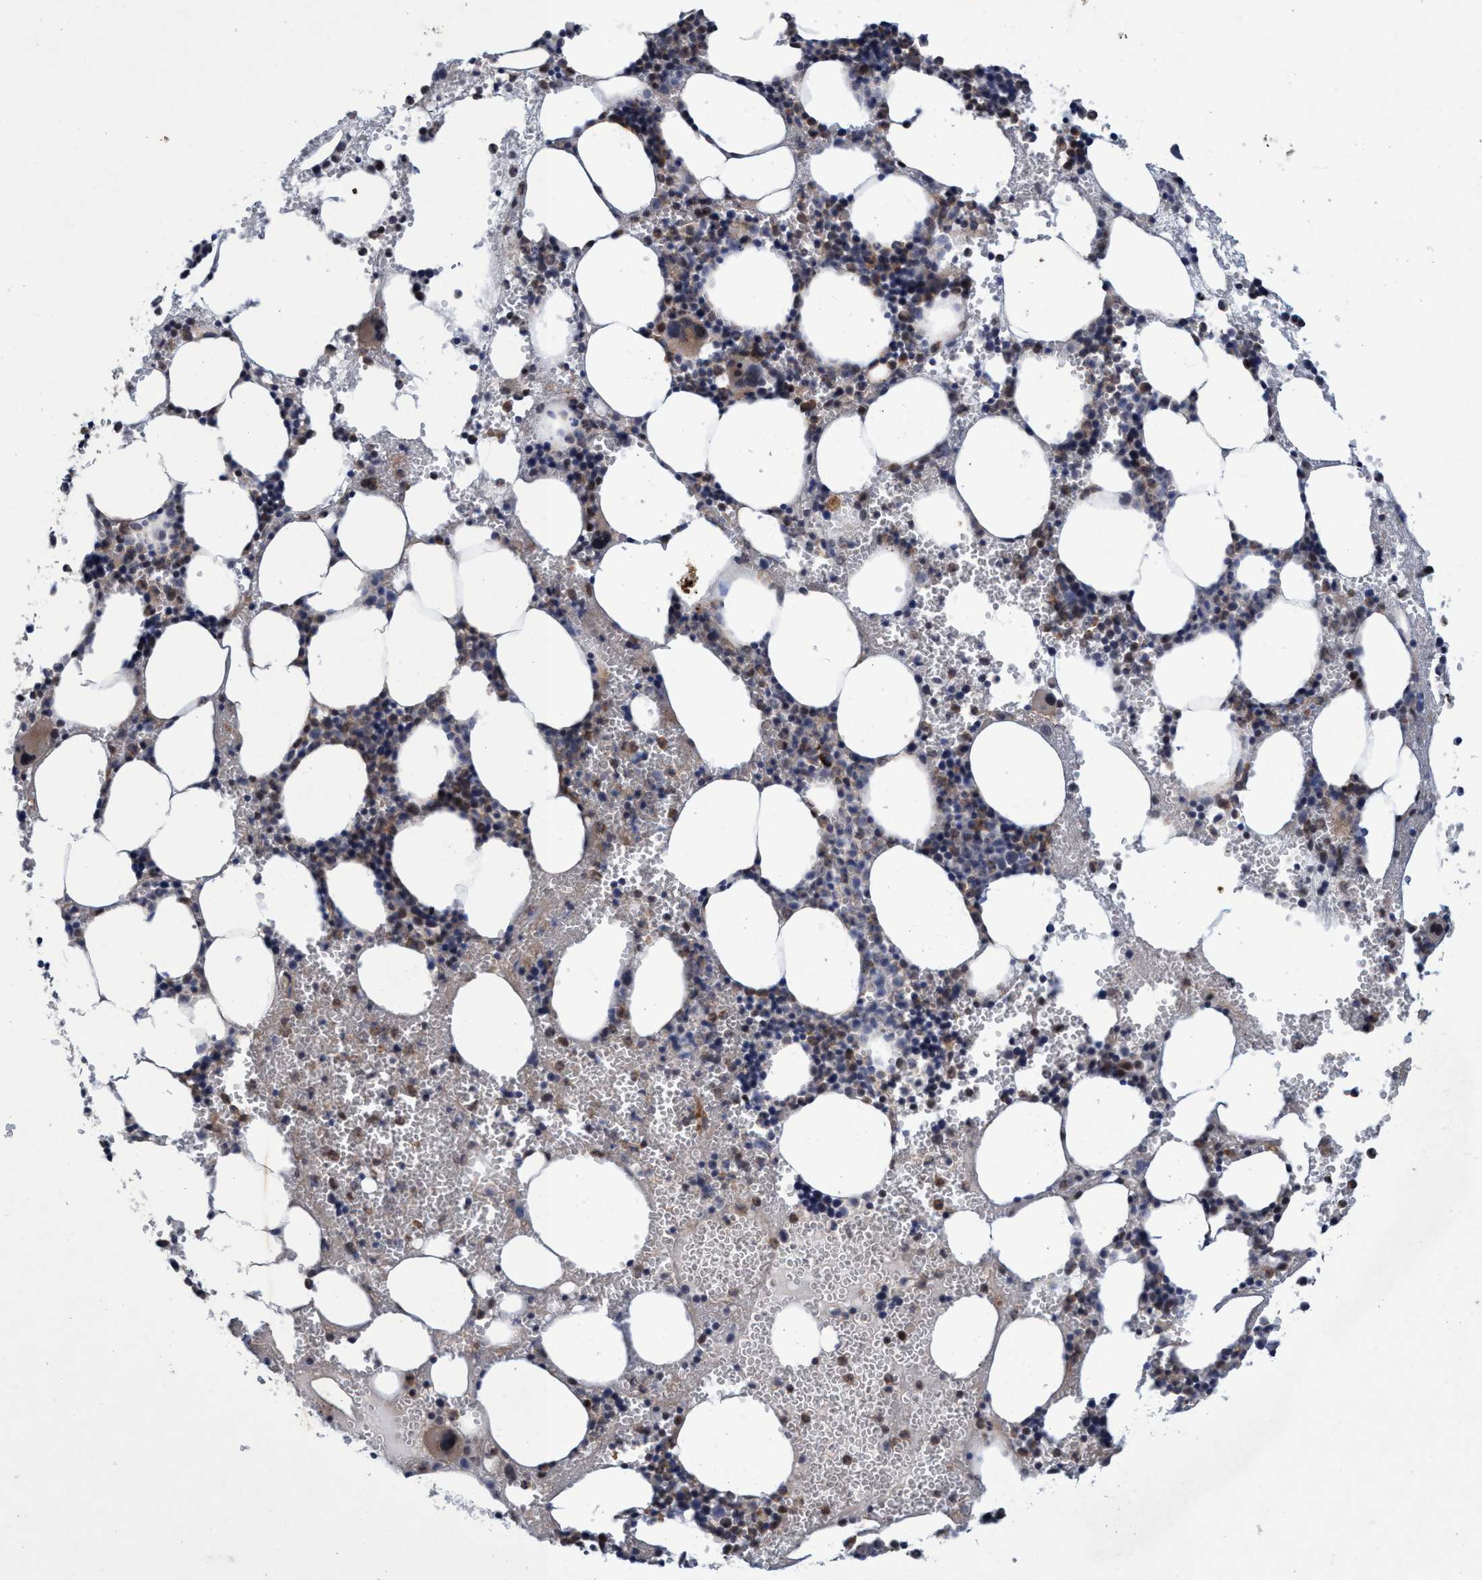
{"staining": {"intensity": "weak", "quantity": "25%-75%", "location": "cytoplasmic/membranous,nuclear"}, "tissue": "bone marrow", "cell_type": "Hematopoietic cells", "image_type": "normal", "snomed": [{"axis": "morphology", "description": "Normal tissue, NOS"}, {"axis": "morphology", "description": "Inflammation, NOS"}, {"axis": "topography", "description": "Bone marrow"}], "caption": "IHC (DAB) staining of unremarkable bone marrow displays weak cytoplasmic/membranous,nuclear protein staining in approximately 25%-75% of hematopoietic cells.", "gene": "ZNF677", "patient": {"sex": "female", "age": 67}}